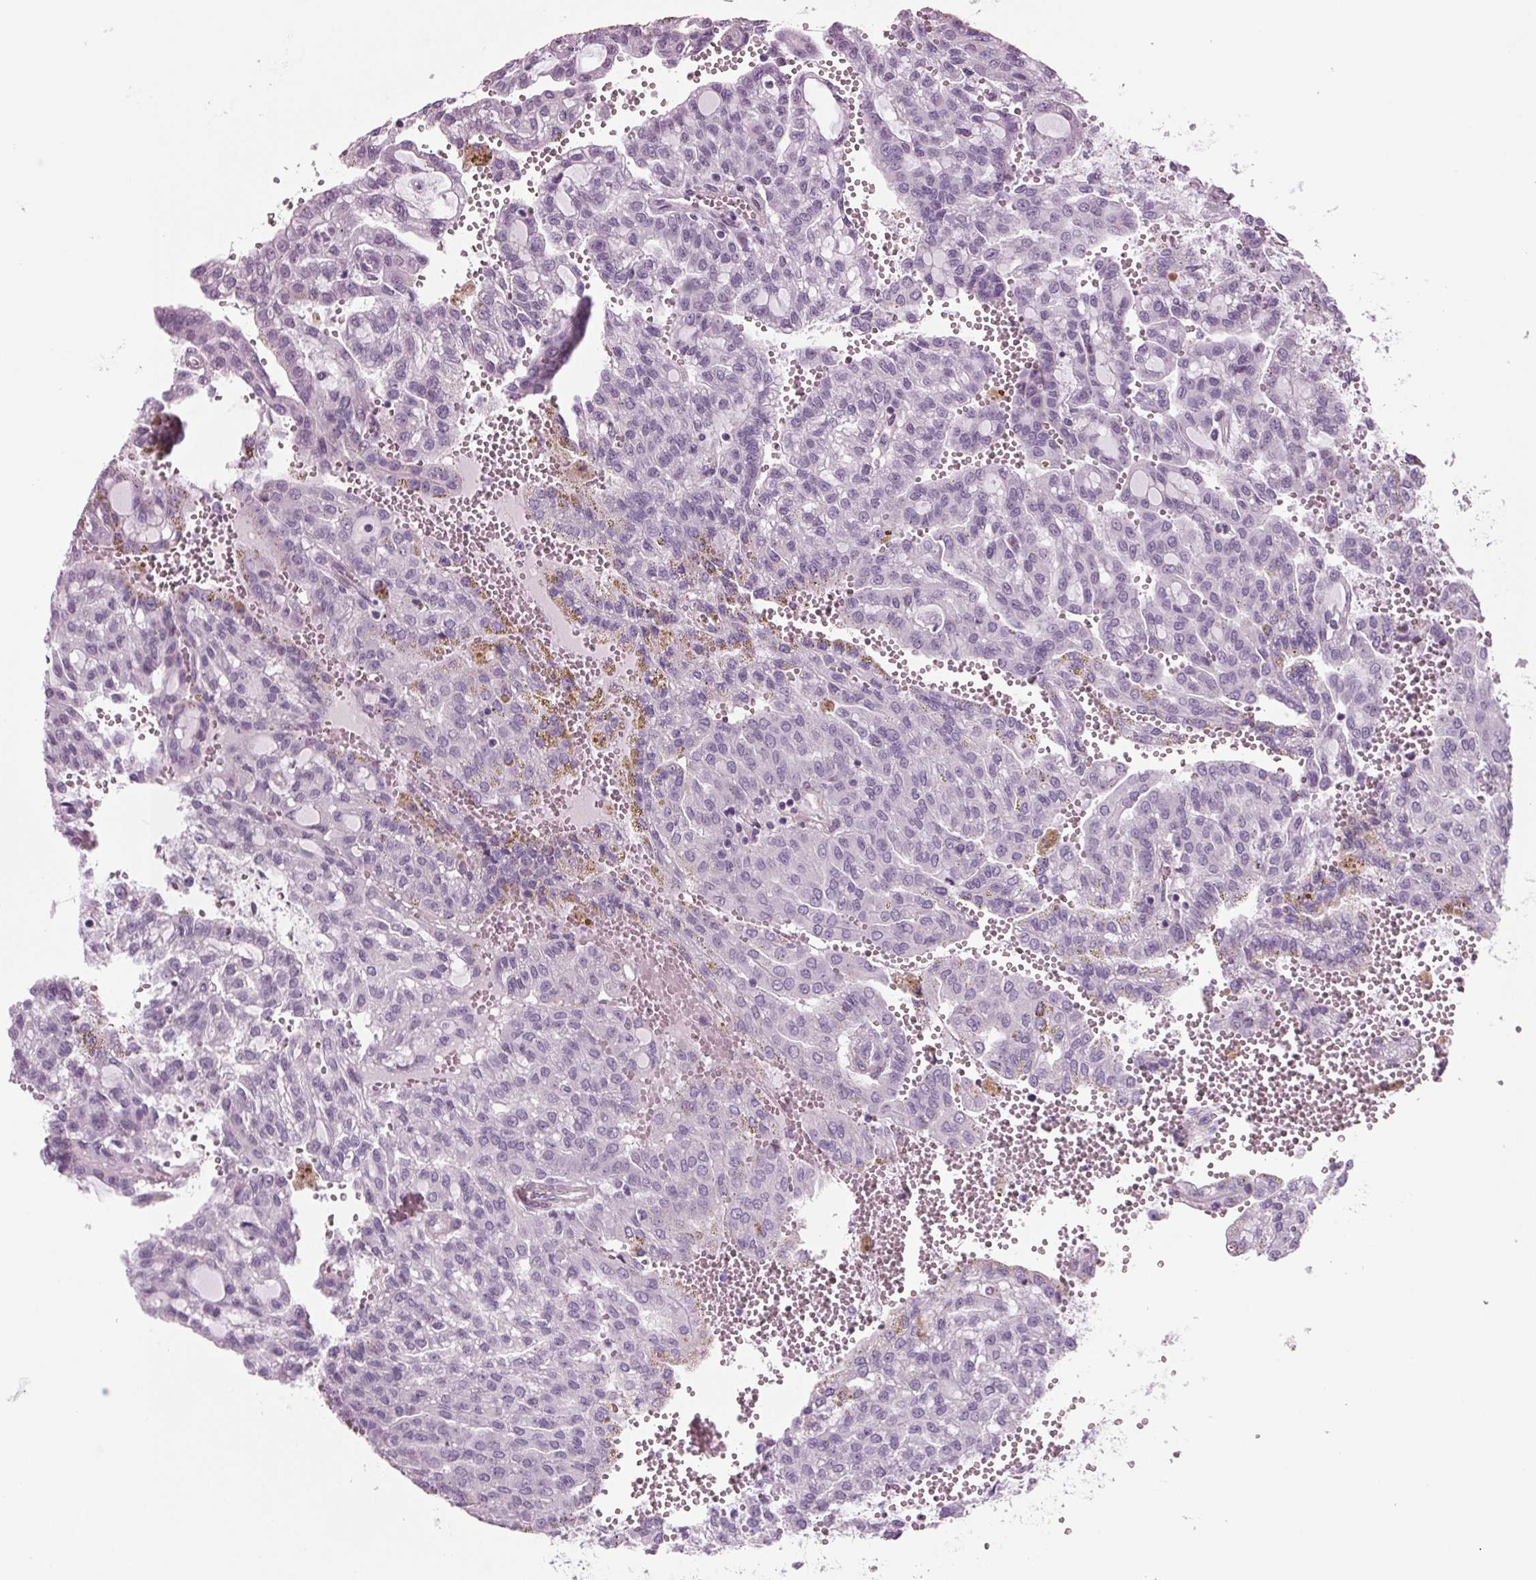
{"staining": {"intensity": "negative", "quantity": "none", "location": "none"}, "tissue": "renal cancer", "cell_type": "Tumor cells", "image_type": "cancer", "snomed": [{"axis": "morphology", "description": "Adenocarcinoma, NOS"}, {"axis": "topography", "description": "Kidney"}], "caption": "DAB (3,3'-diaminobenzidine) immunohistochemical staining of renal adenocarcinoma exhibits no significant expression in tumor cells. (Stains: DAB immunohistochemistry with hematoxylin counter stain, Microscopy: brightfield microscopy at high magnification).", "gene": "BHLHE22", "patient": {"sex": "male", "age": 63}}